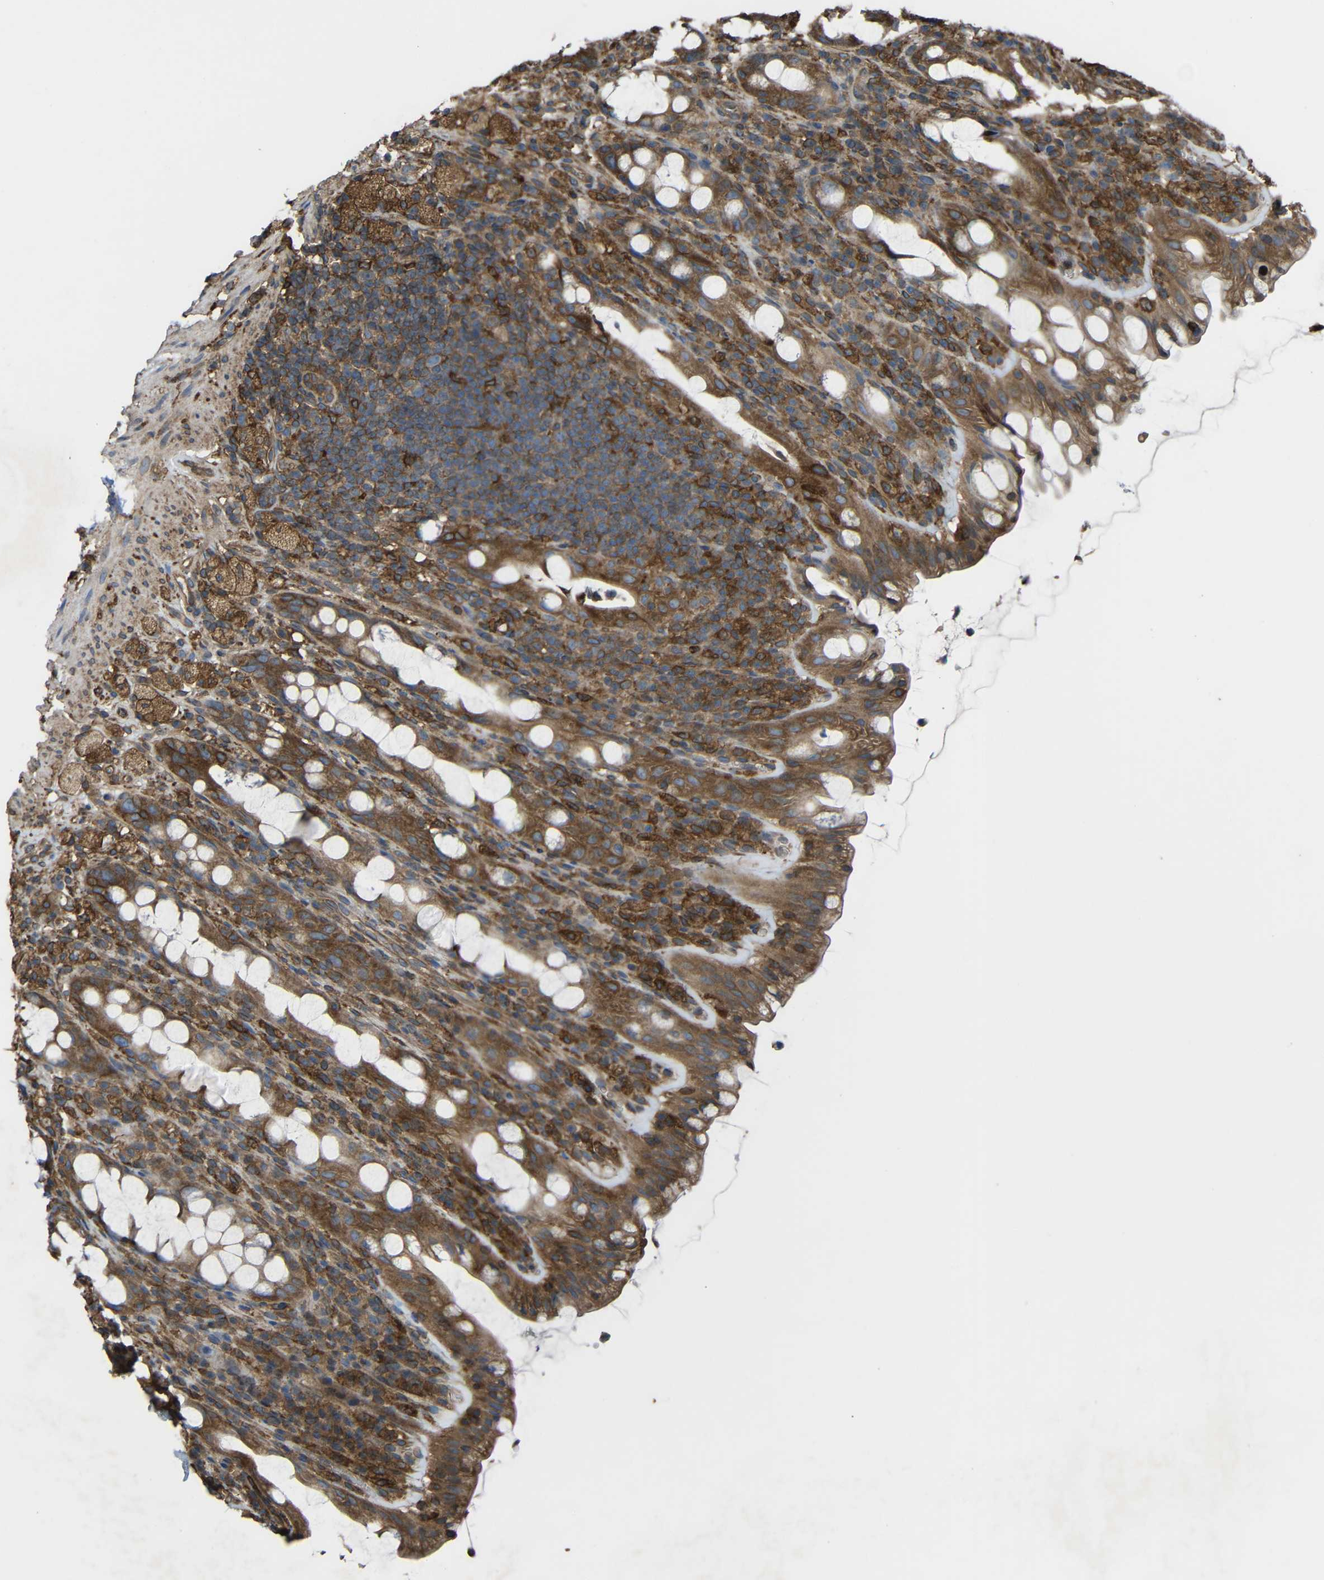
{"staining": {"intensity": "moderate", "quantity": ">75%", "location": "cytoplasmic/membranous"}, "tissue": "rectum", "cell_type": "Glandular cells", "image_type": "normal", "snomed": [{"axis": "morphology", "description": "Normal tissue, NOS"}, {"axis": "topography", "description": "Rectum"}], "caption": "The micrograph reveals staining of normal rectum, revealing moderate cytoplasmic/membranous protein expression (brown color) within glandular cells. Immunohistochemistry (ihc) stains the protein in brown and the nuclei are stained blue.", "gene": "TREM2", "patient": {"sex": "male", "age": 44}}